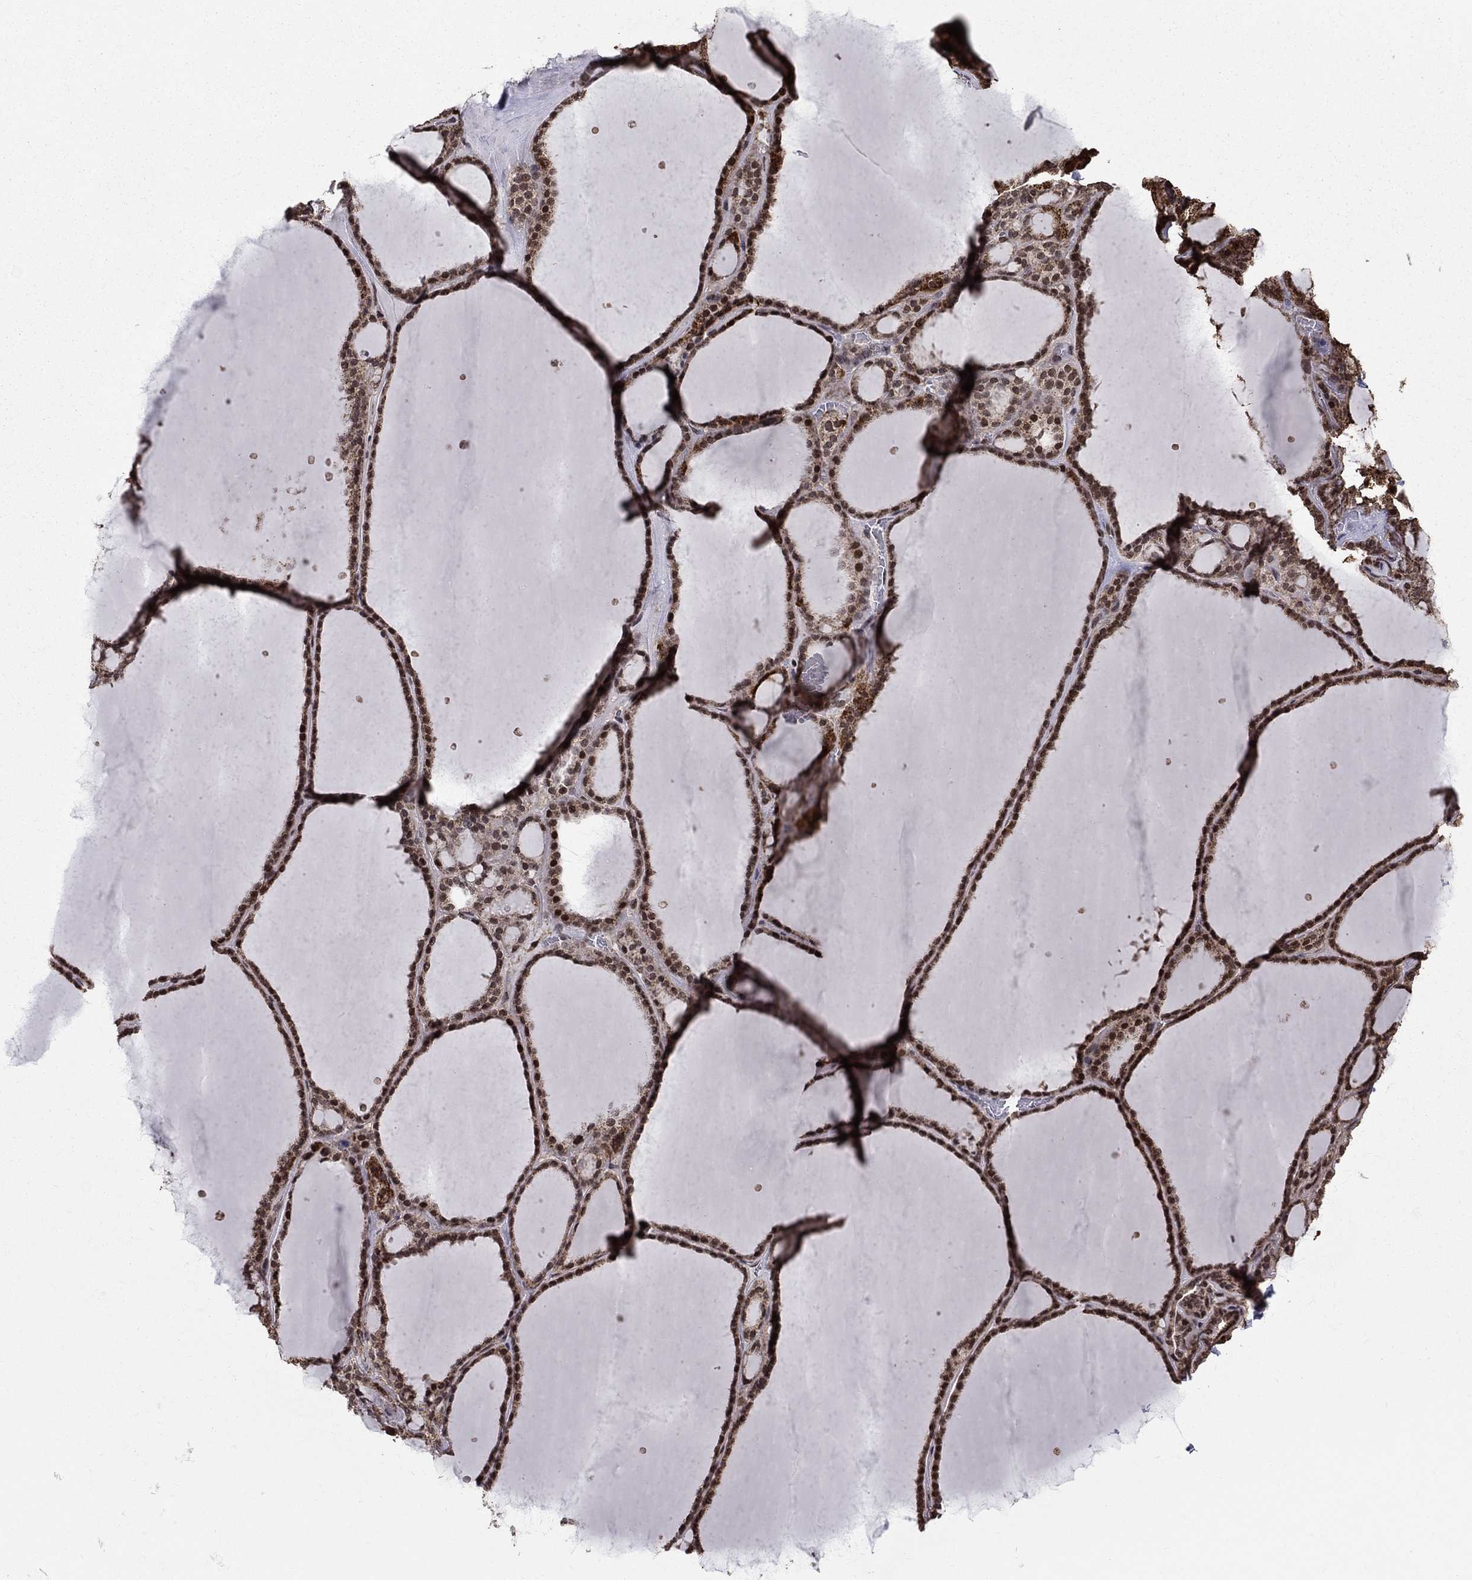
{"staining": {"intensity": "moderate", "quantity": "25%-75%", "location": "cytoplasmic/membranous,nuclear"}, "tissue": "thyroid gland", "cell_type": "Glandular cells", "image_type": "normal", "snomed": [{"axis": "morphology", "description": "Normal tissue, NOS"}, {"axis": "topography", "description": "Thyroid gland"}], "caption": "Glandular cells demonstrate moderate cytoplasmic/membranous,nuclear expression in approximately 25%-75% of cells in benign thyroid gland. Nuclei are stained in blue.", "gene": "ACOT13", "patient": {"sex": "male", "age": 63}}